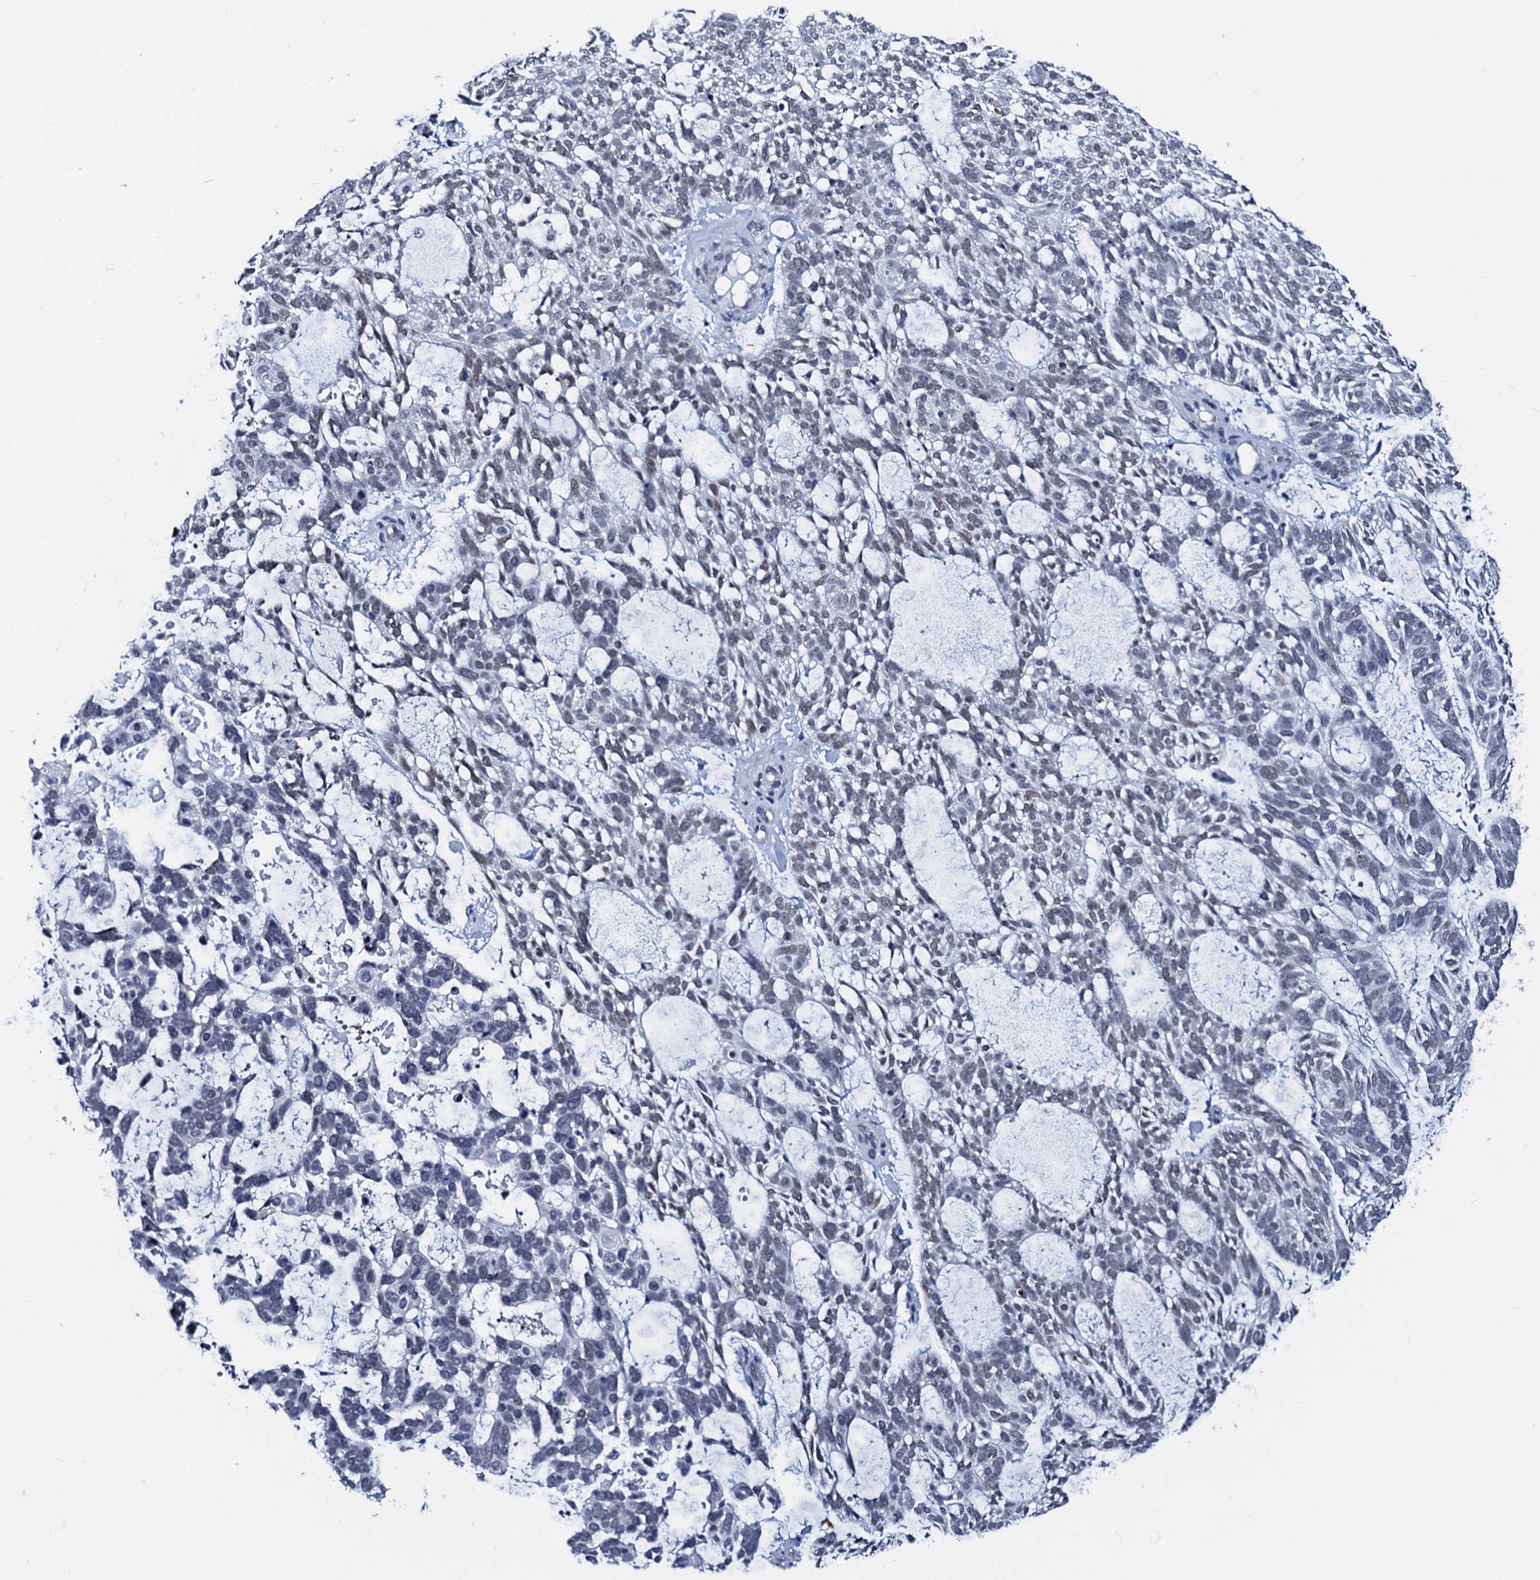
{"staining": {"intensity": "weak", "quantity": "<25%", "location": "nuclear"}, "tissue": "skin cancer", "cell_type": "Tumor cells", "image_type": "cancer", "snomed": [{"axis": "morphology", "description": "Basal cell carcinoma"}, {"axis": "topography", "description": "Skin"}], "caption": "Skin basal cell carcinoma was stained to show a protein in brown. There is no significant expression in tumor cells. Brightfield microscopy of IHC stained with DAB (3,3'-diaminobenzidine) (brown) and hematoxylin (blue), captured at high magnification.", "gene": "C16orf87", "patient": {"sex": "male", "age": 88}}